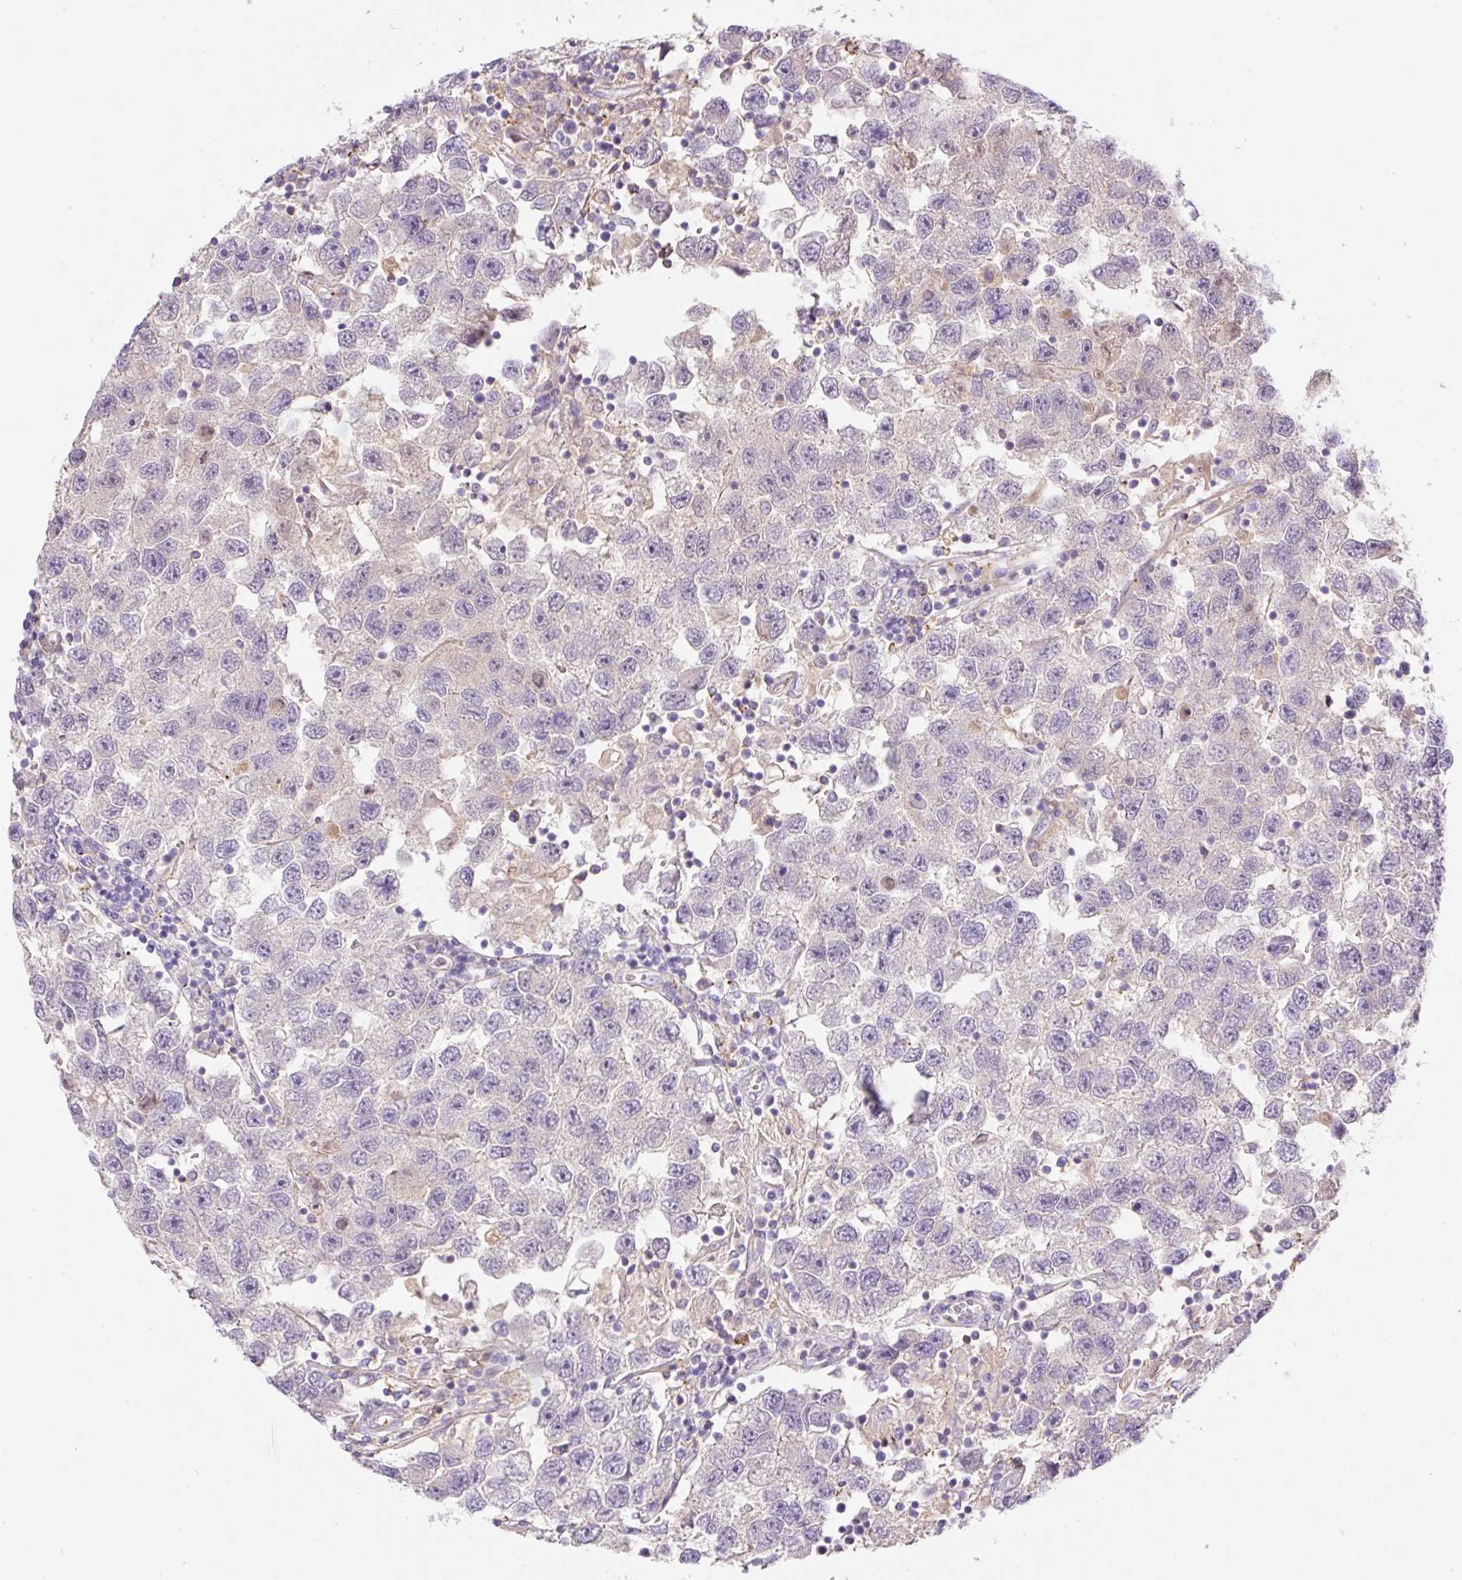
{"staining": {"intensity": "negative", "quantity": "none", "location": "none"}, "tissue": "testis cancer", "cell_type": "Tumor cells", "image_type": "cancer", "snomed": [{"axis": "morphology", "description": "Seminoma, NOS"}, {"axis": "topography", "description": "Testis"}], "caption": "This is an immunohistochemistry (IHC) micrograph of testis seminoma. There is no positivity in tumor cells.", "gene": "TDRD15", "patient": {"sex": "male", "age": 26}}